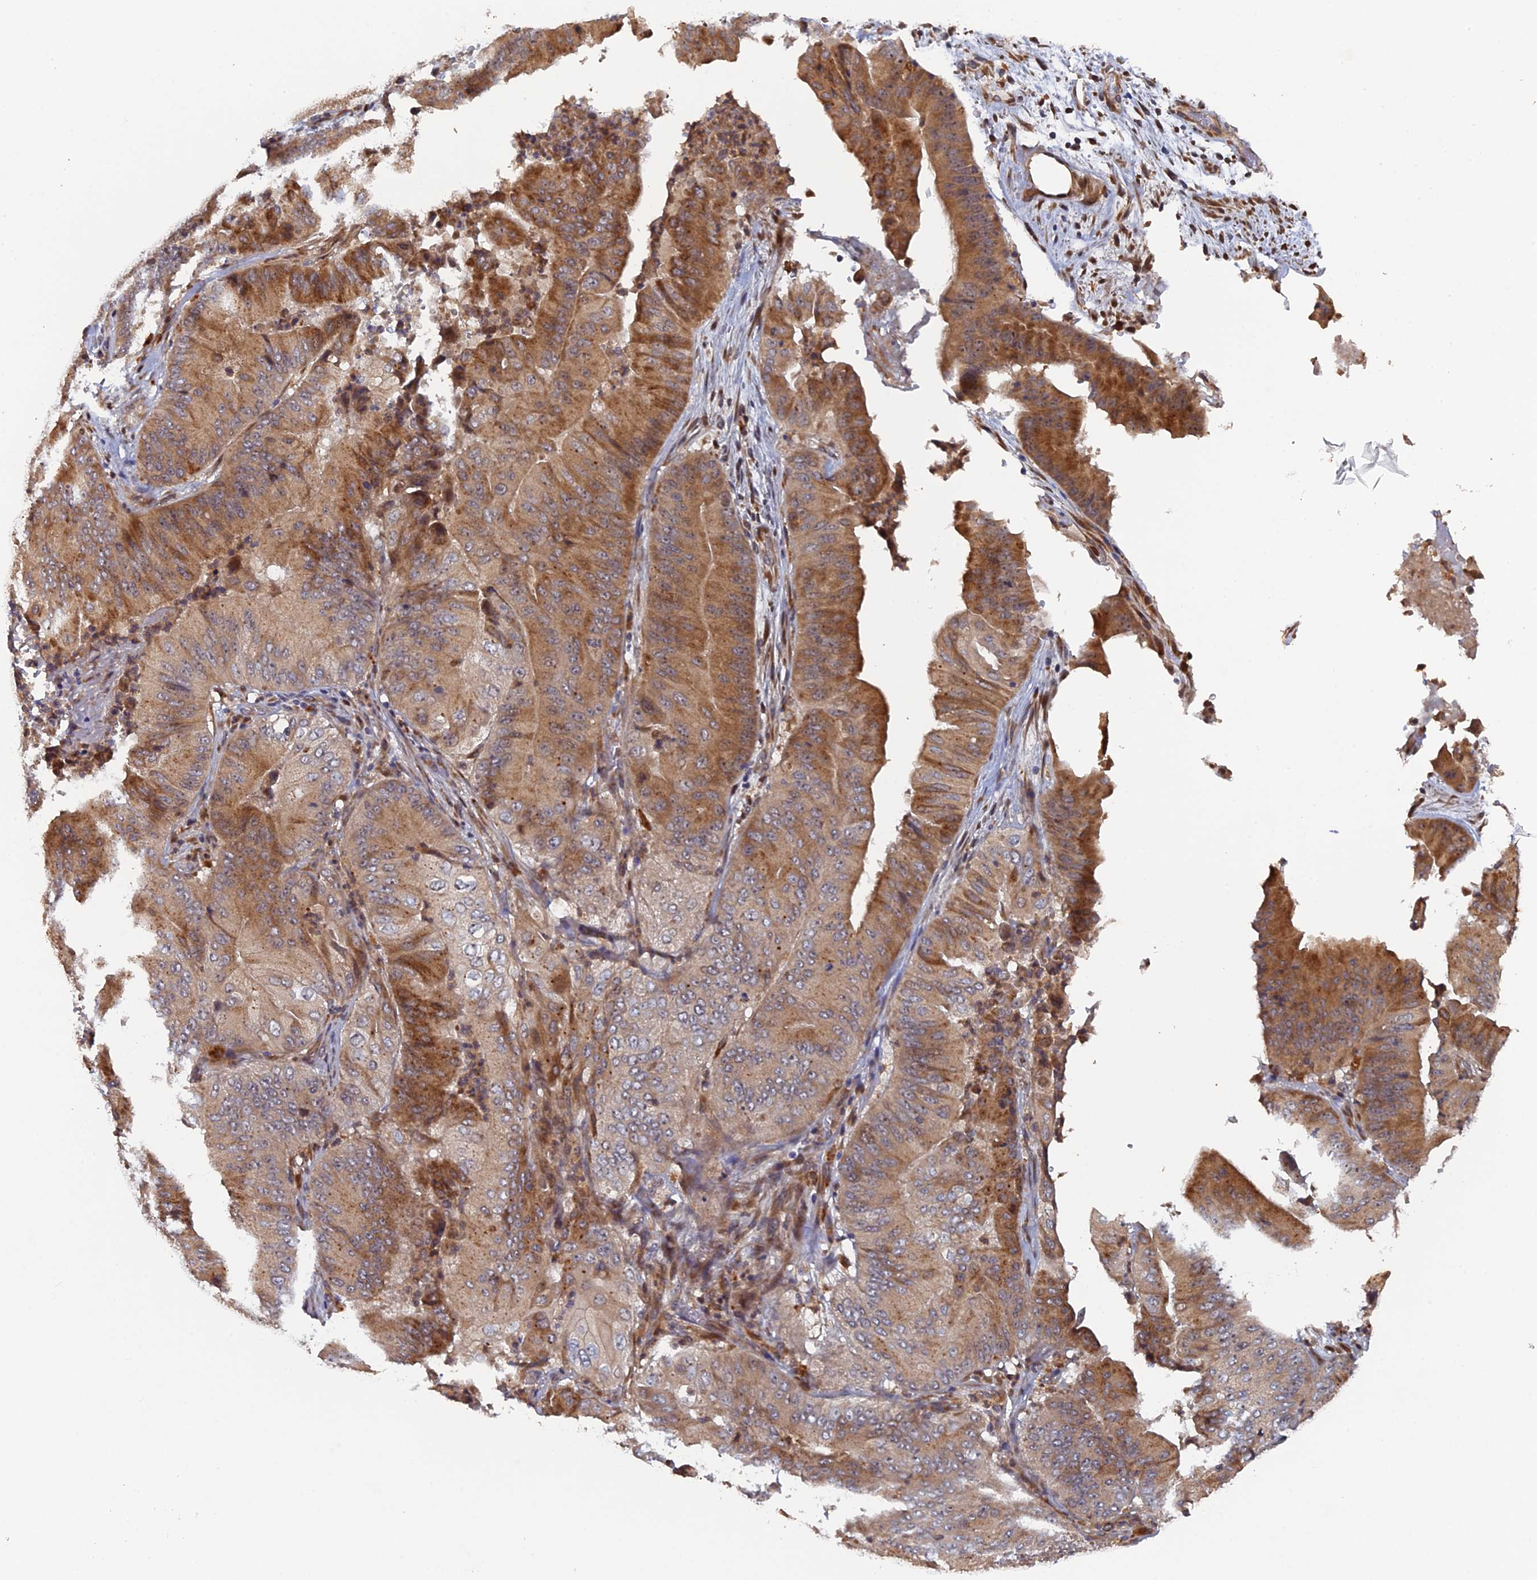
{"staining": {"intensity": "moderate", "quantity": "25%-75%", "location": "cytoplasmic/membranous"}, "tissue": "pancreatic cancer", "cell_type": "Tumor cells", "image_type": "cancer", "snomed": [{"axis": "morphology", "description": "Adenocarcinoma, NOS"}, {"axis": "topography", "description": "Pancreas"}], "caption": "A micrograph of pancreatic cancer stained for a protein displays moderate cytoplasmic/membranous brown staining in tumor cells. (IHC, brightfield microscopy, high magnification).", "gene": "VPS37C", "patient": {"sex": "female", "age": 77}}